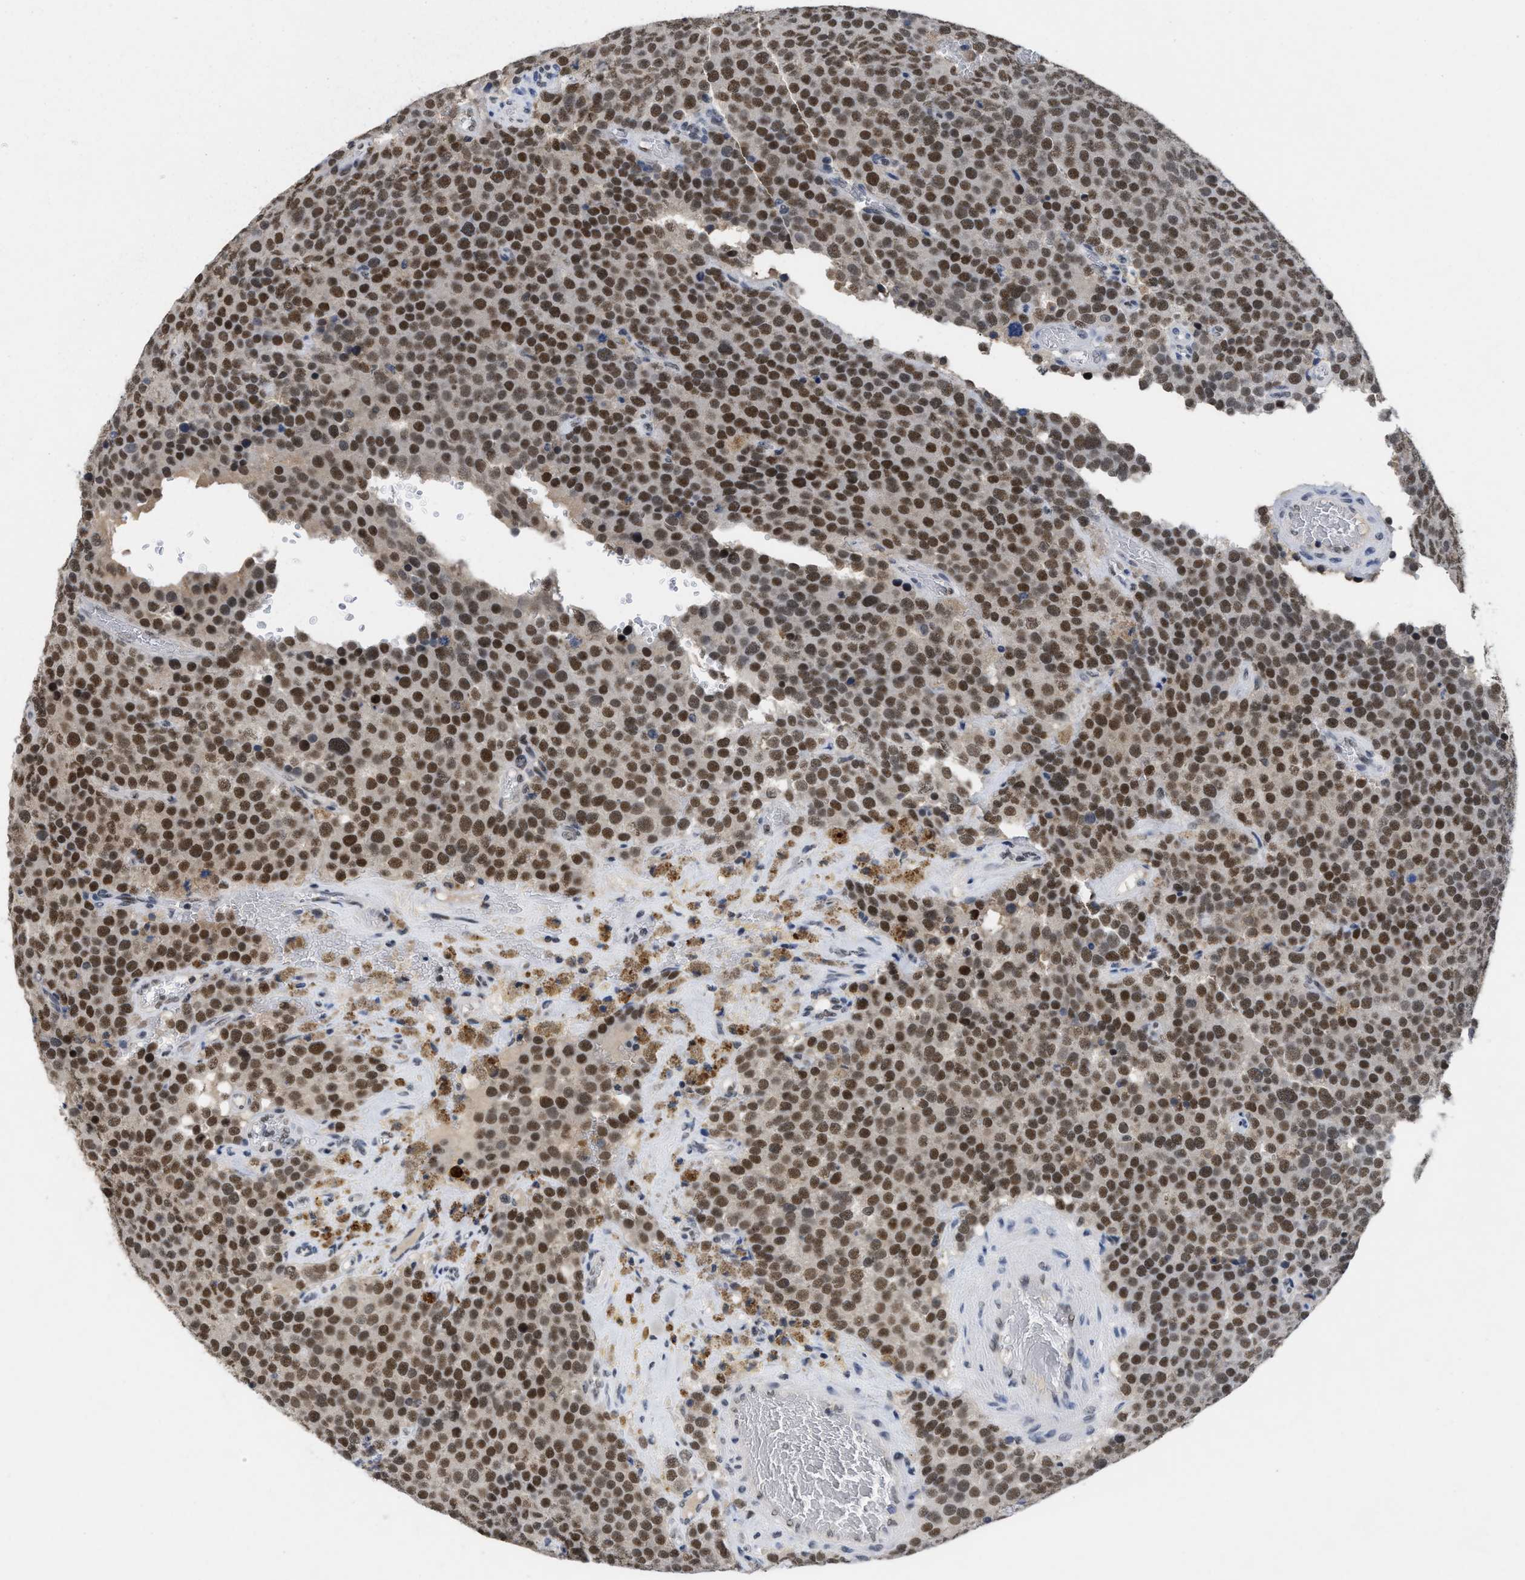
{"staining": {"intensity": "strong", "quantity": ">75%", "location": "nuclear"}, "tissue": "testis cancer", "cell_type": "Tumor cells", "image_type": "cancer", "snomed": [{"axis": "morphology", "description": "Normal tissue, NOS"}, {"axis": "morphology", "description": "Seminoma, NOS"}, {"axis": "topography", "description": "Testis"}], "caption": "Strong nuclear positivity is identified in approximately >75% of tumor cells in testis cancer.", "gene": "GGNBP2", "patient": {"sex": "male", "age": 71}}